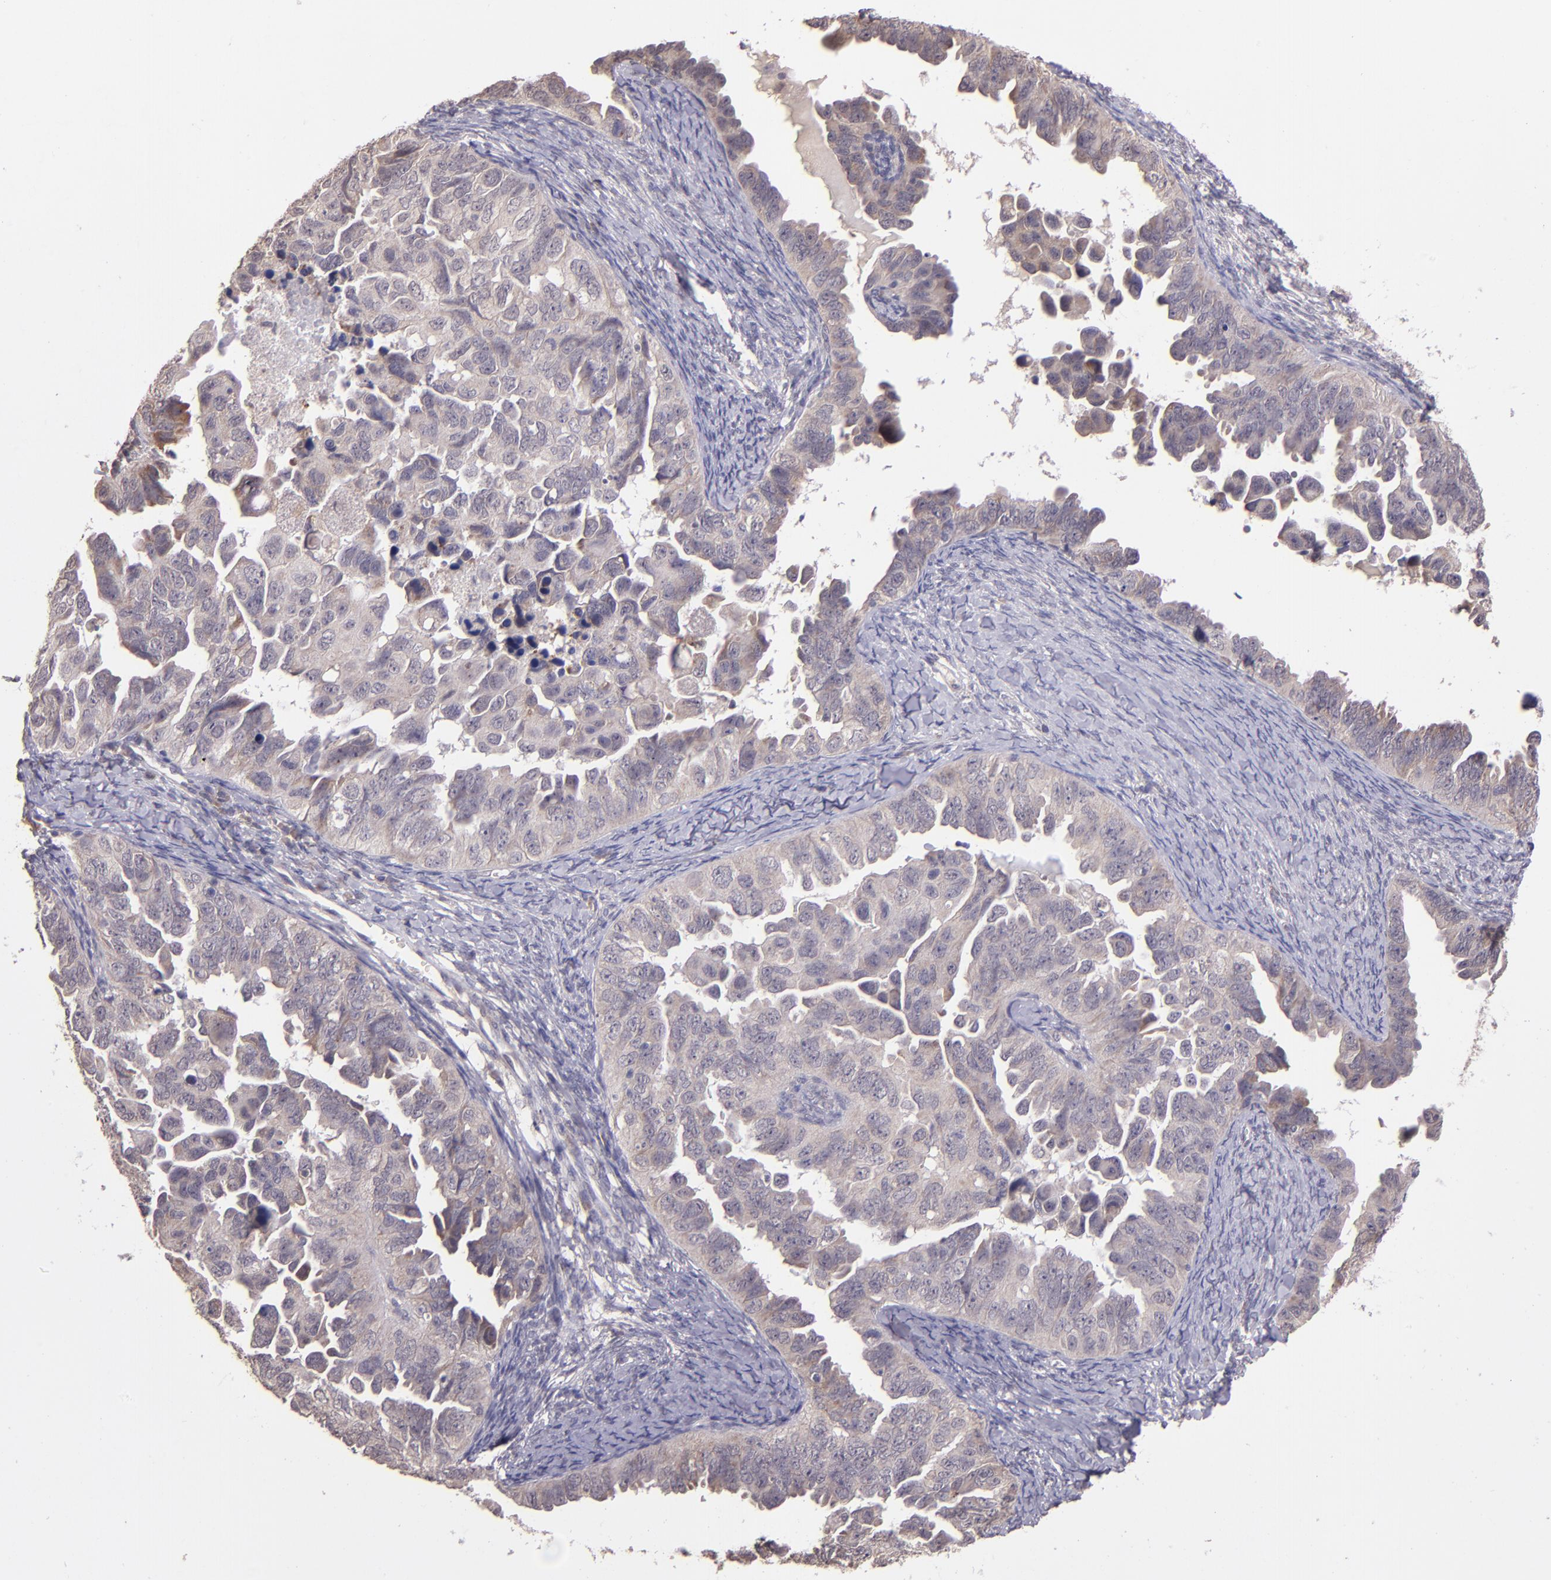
{"staining": {"intensity": "weak", "quantity": ">75%", "location": "cytoplasmic/membranous"}, "tissue": "ovarian cancer", "cell_type": "Tumor cells", "image_type": "cancer", "snomed": [{"axis": "morphology", "description": "Cystadenocarcinoma, serous, NOS"}, {"axis": "topography", "description": "Ovary"}], "caption": "Ovarian cancer stained for a protein displays weak cytoplasmic/membranous positivity in tumor cells.", "gene": "TAF7L", "patient": {"sex": "female", "age": 82}}